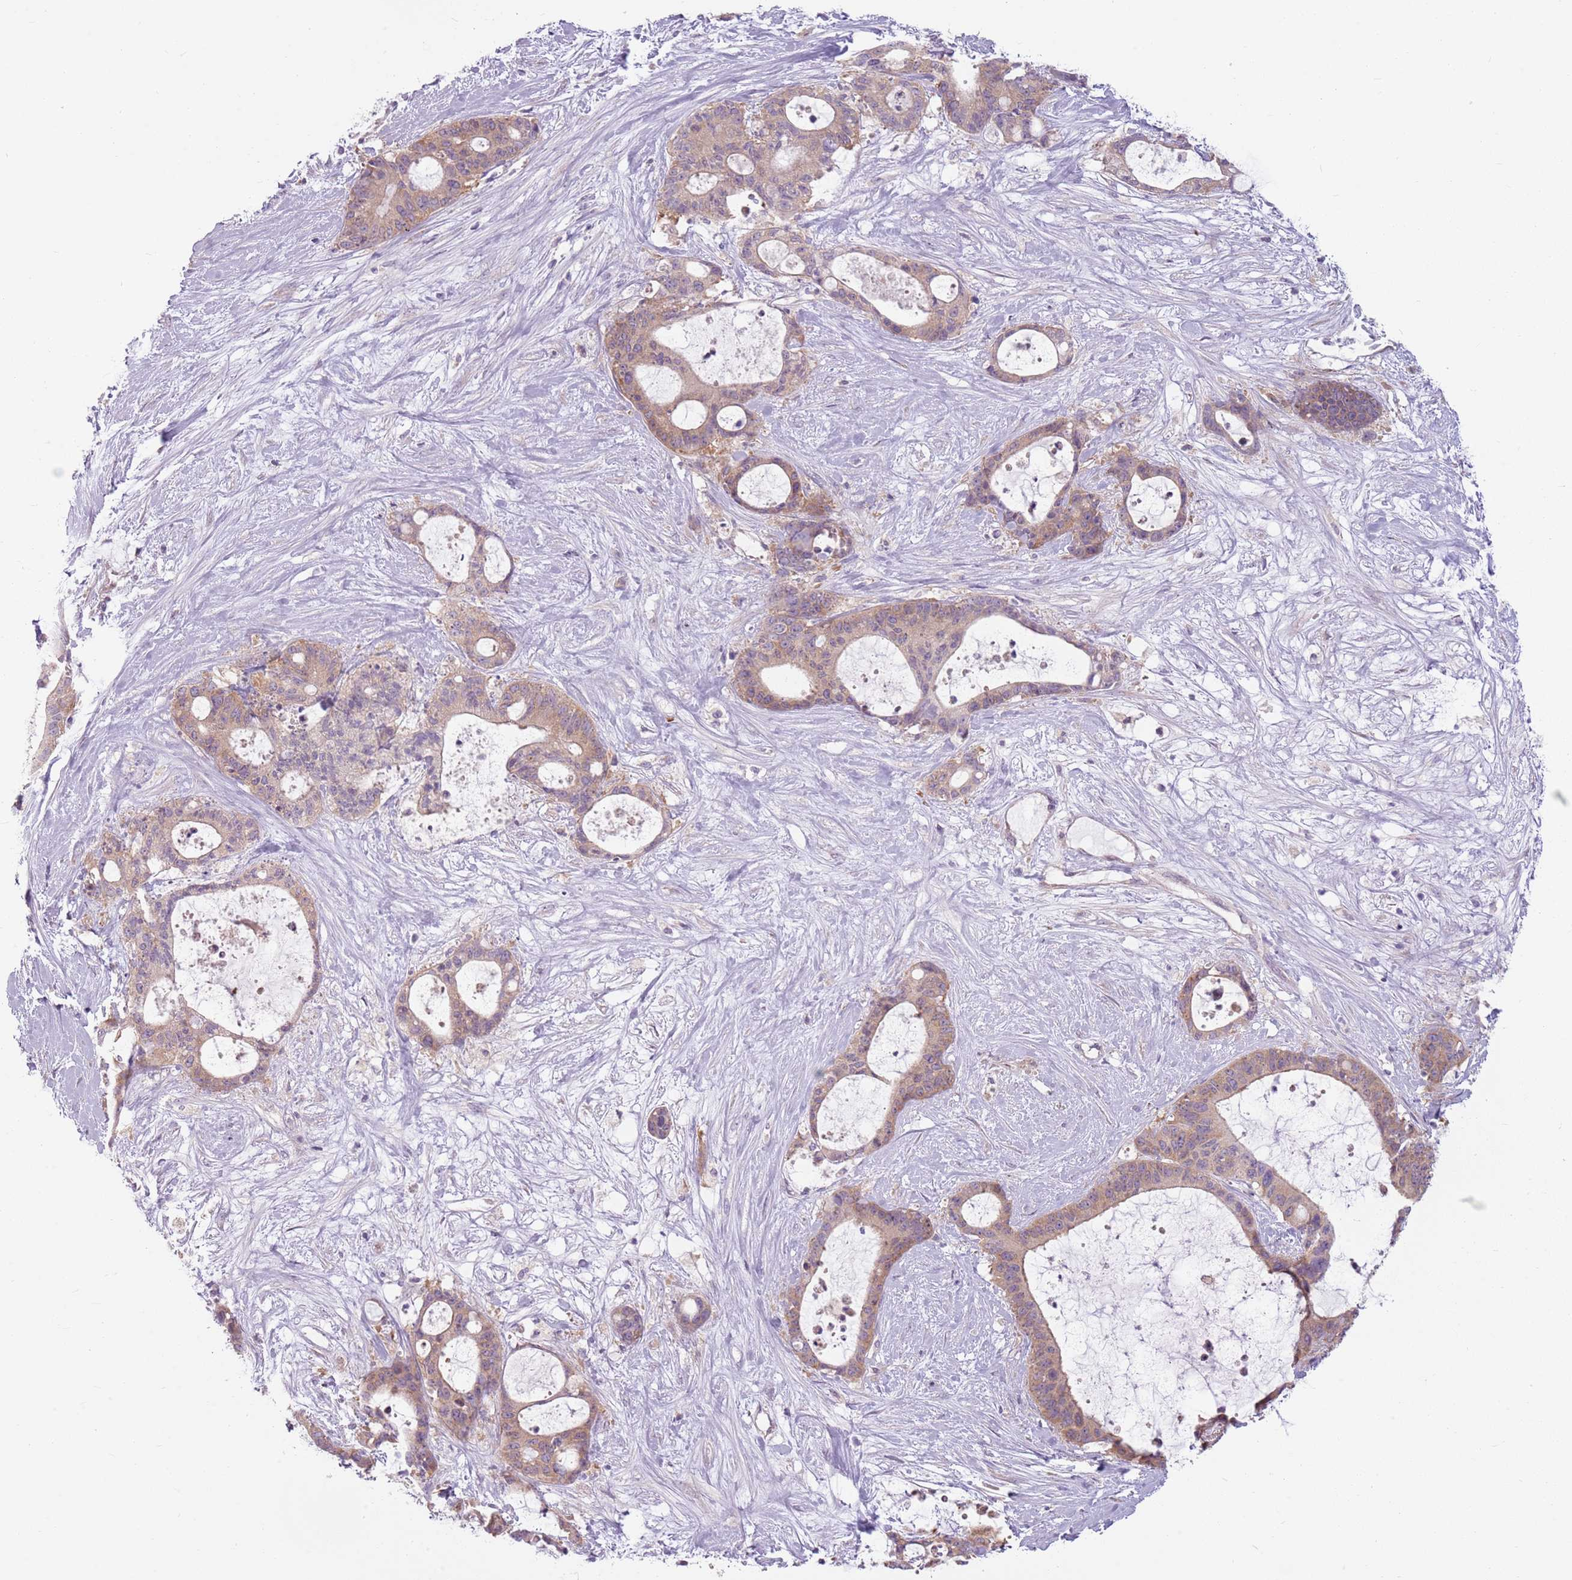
{"staining": {"intensity": "weak", "quantity": "25%-75%", "location": "cytoplasmic/membranous"}, "tissue": "liver cancer", "cell_type": "Tumor cells", "image_type": "cancer", "snomed": [{"axis": "morphology", "description": "Normal tissue, NOS"}, {"axis": "morphology", "description": "Cholangiocarcinoma"}, {"axis": "topography", "description": "Liver"}, {"axis": "topography", "description": "Peripheral nerve tissue"}], "caption": "Liver cancer stained with a brown dye exhibits weak cytoplasmic/membranous positive staining in about 25%-75% of tumor cells.", "gene": "HSPA14", "patient": {"sex": "female", "age": 73}}